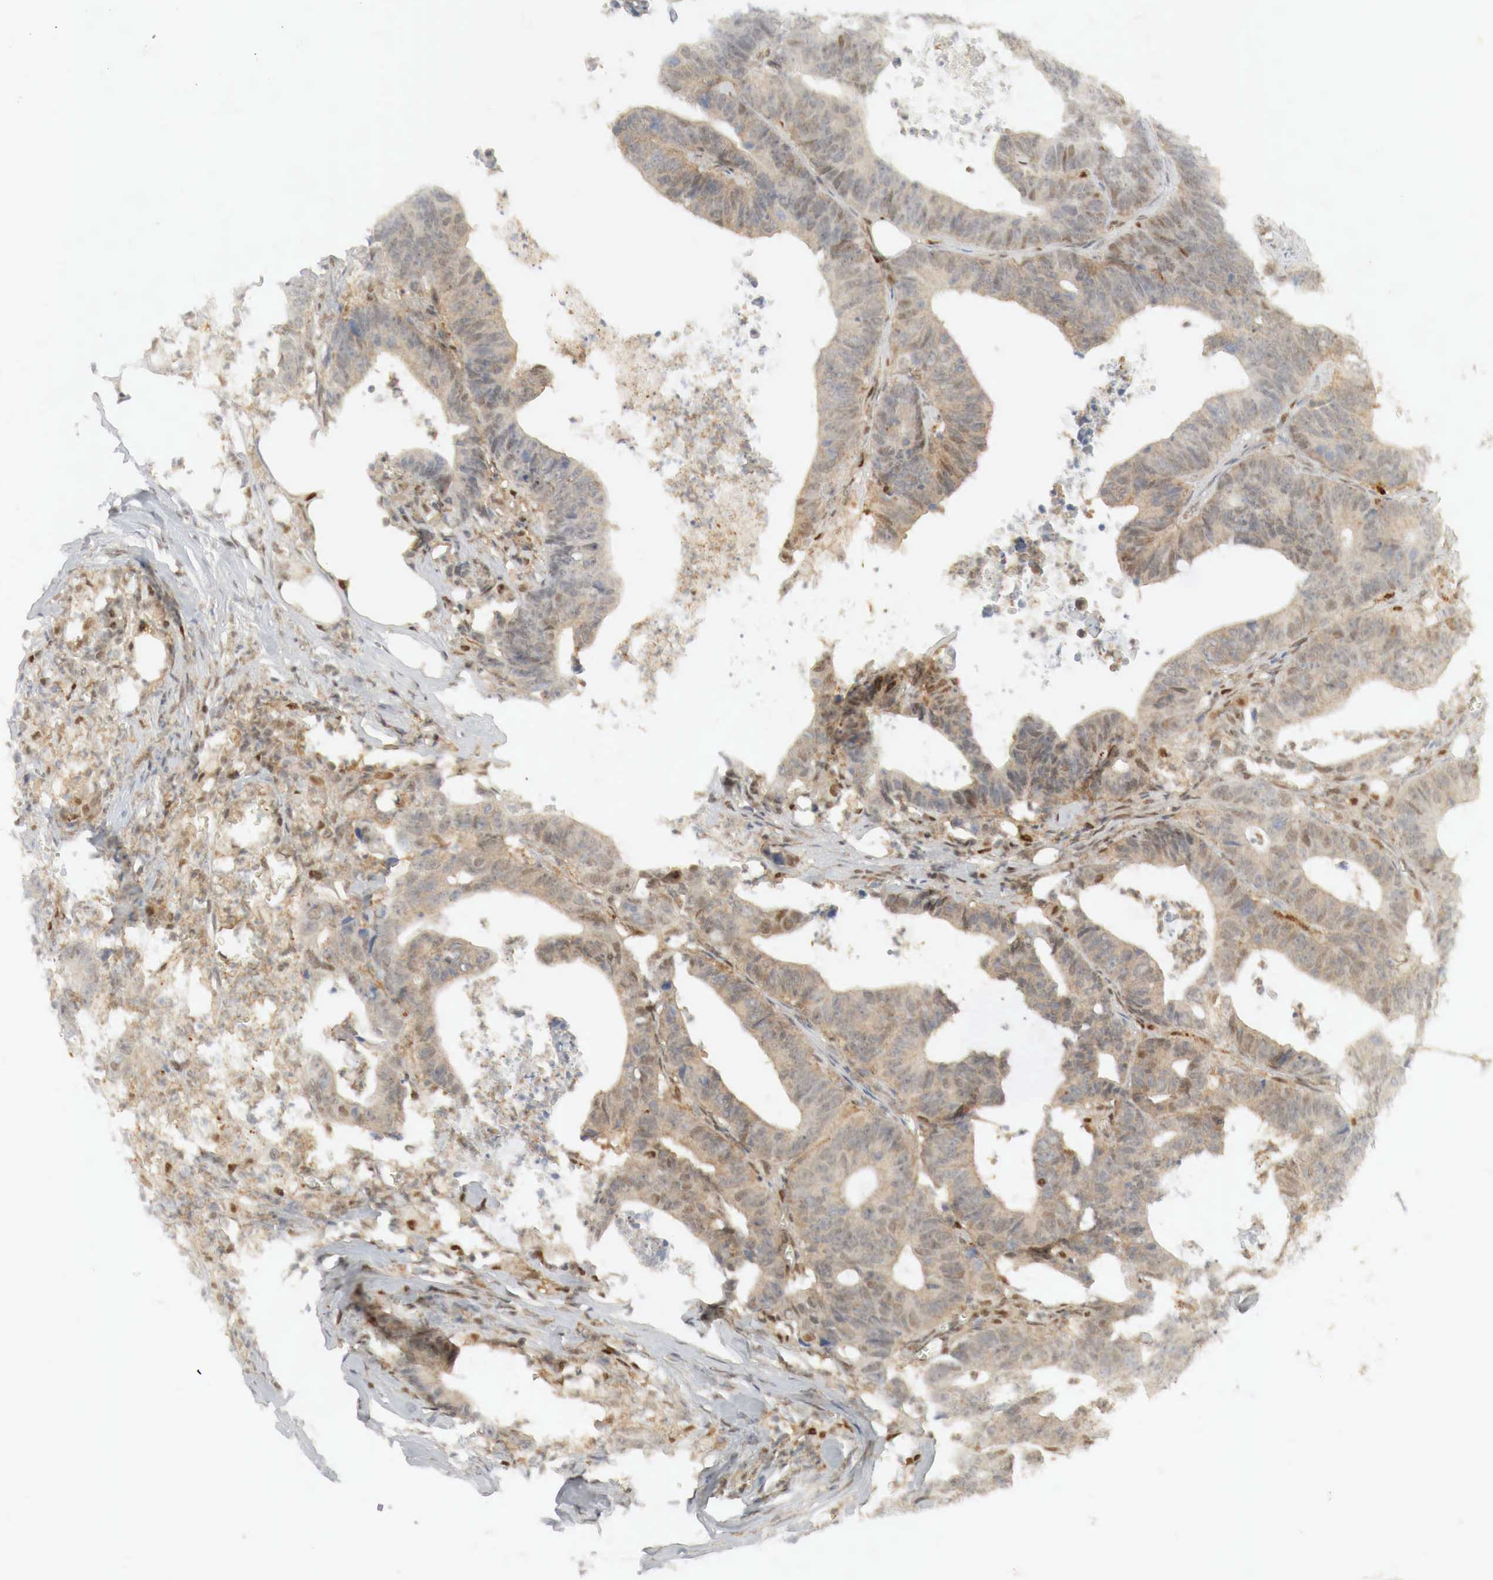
{"staining": {"intensity": "moderate", "quantity": "25%-75%", "location": "cytoplasmic/membranous,nuclear"}, "tissue": "colorectal cancer", "cell_type": "Tumor cells", "image_type": "cancer", "snomed": [{"axis": "morphology", "description": "Adenocarcinoma, NOS"}, {"axis": "topography", "description": "Colon"}], "caption": "A brown stain shows moderate cytoplasmic/membranous and nuclear staining of a protein in colorectal adenocarcinoma tumor cells.", "gene": "MYC", "patient": {"sex": "female", "age": 76}}